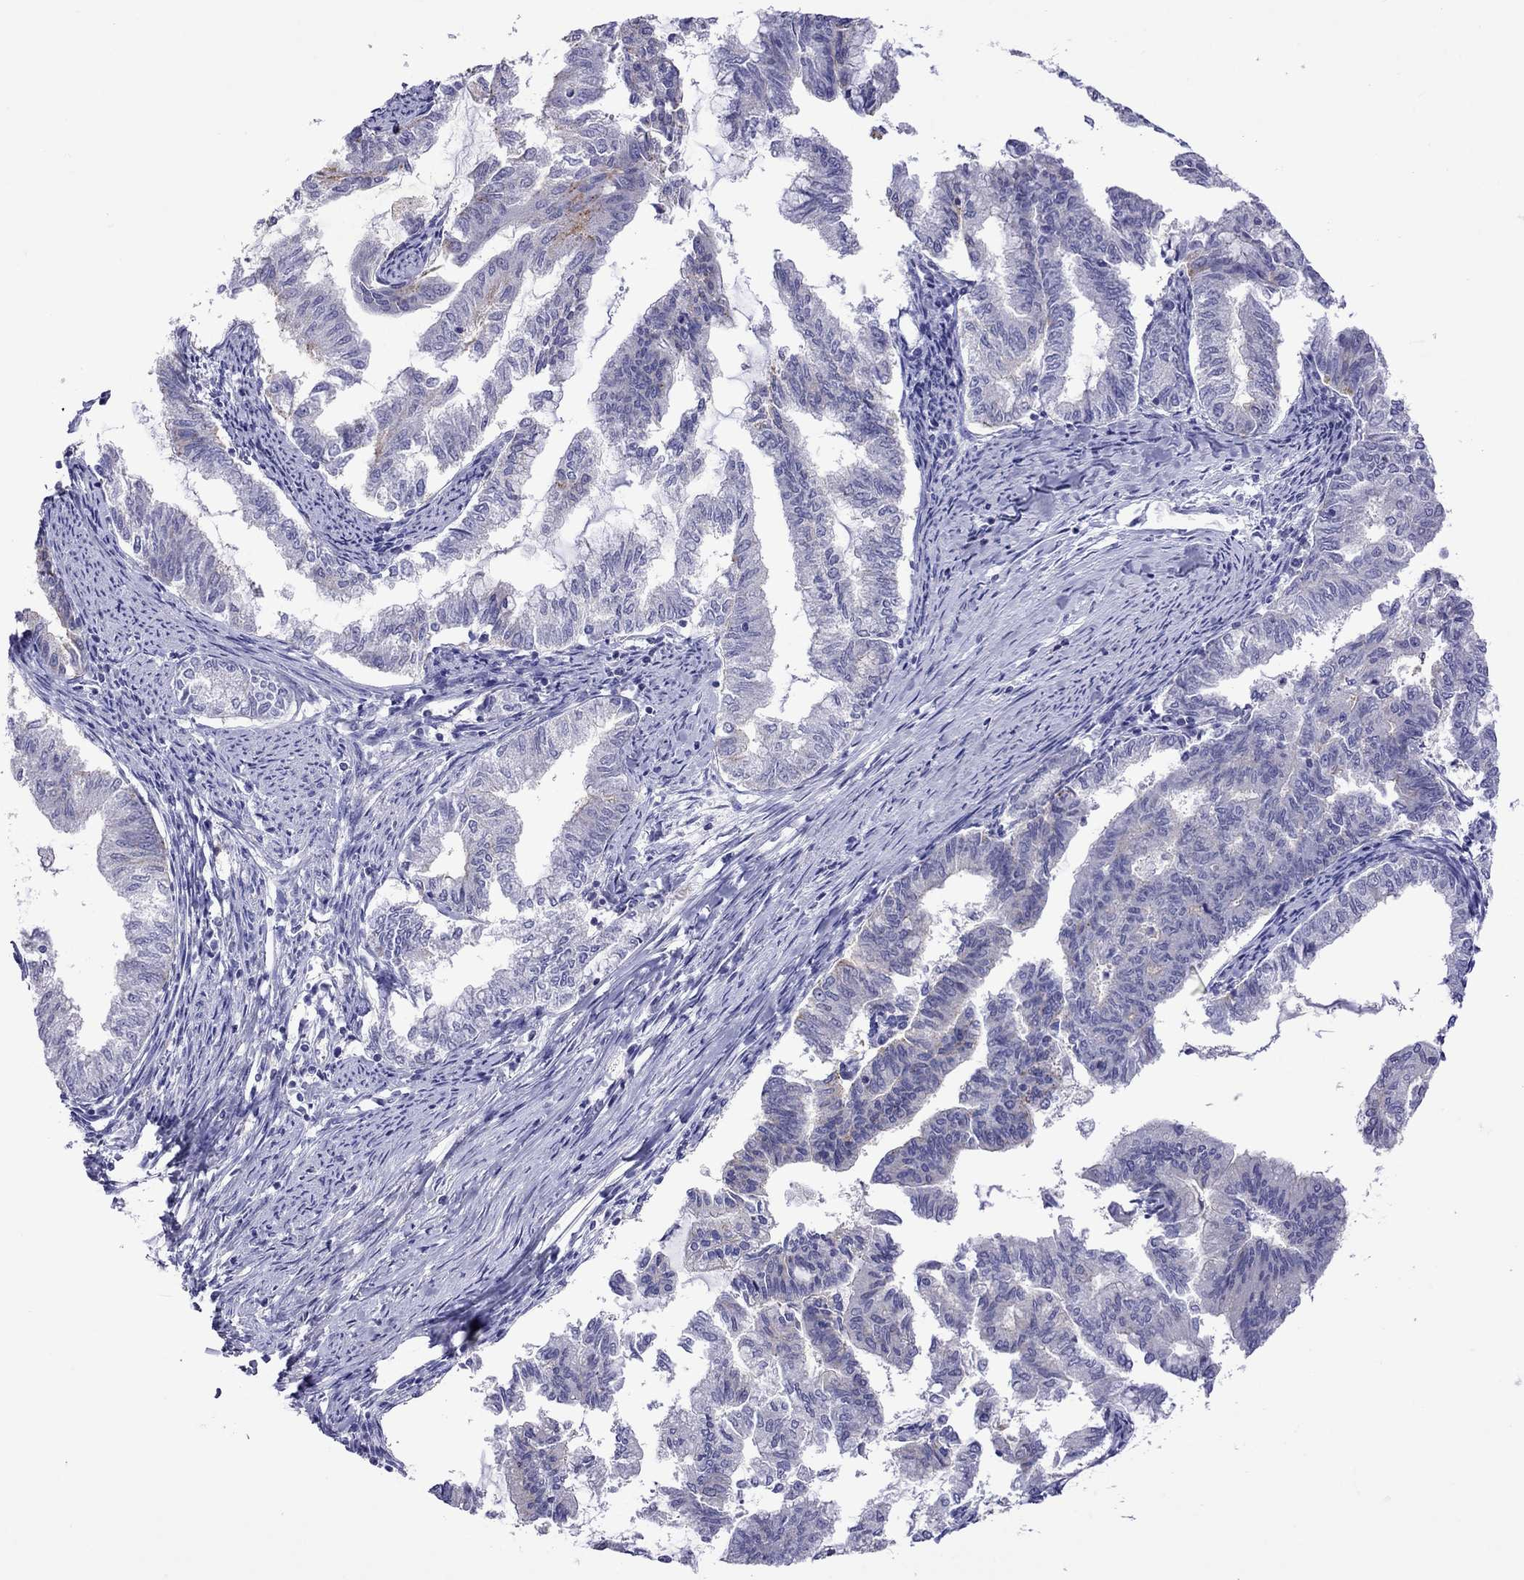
{"staining": {"intensity": "negative", "quantity": "none", "location": "none"}, "tissue": "endometrial cancer", "cell_type": "Tumor cells", "image_type": "cancer", "snomed": [{"axis": "morphology", "description": "Adenocarcinoma, NOS"}, {"axis": "topography", "description": "Endometrium"}], "caption": "Tumor cells show no significant protein staining in endometrial cancer (adenocarcinoma). Brightfield microscopy of IHC stained with DAB (3,3'-diaminobenzidine) (brown) and hematoxylin (blue), captured at high magnification.", "gene": "MPZ", "patient": {"sex": "female", "age": 79}}